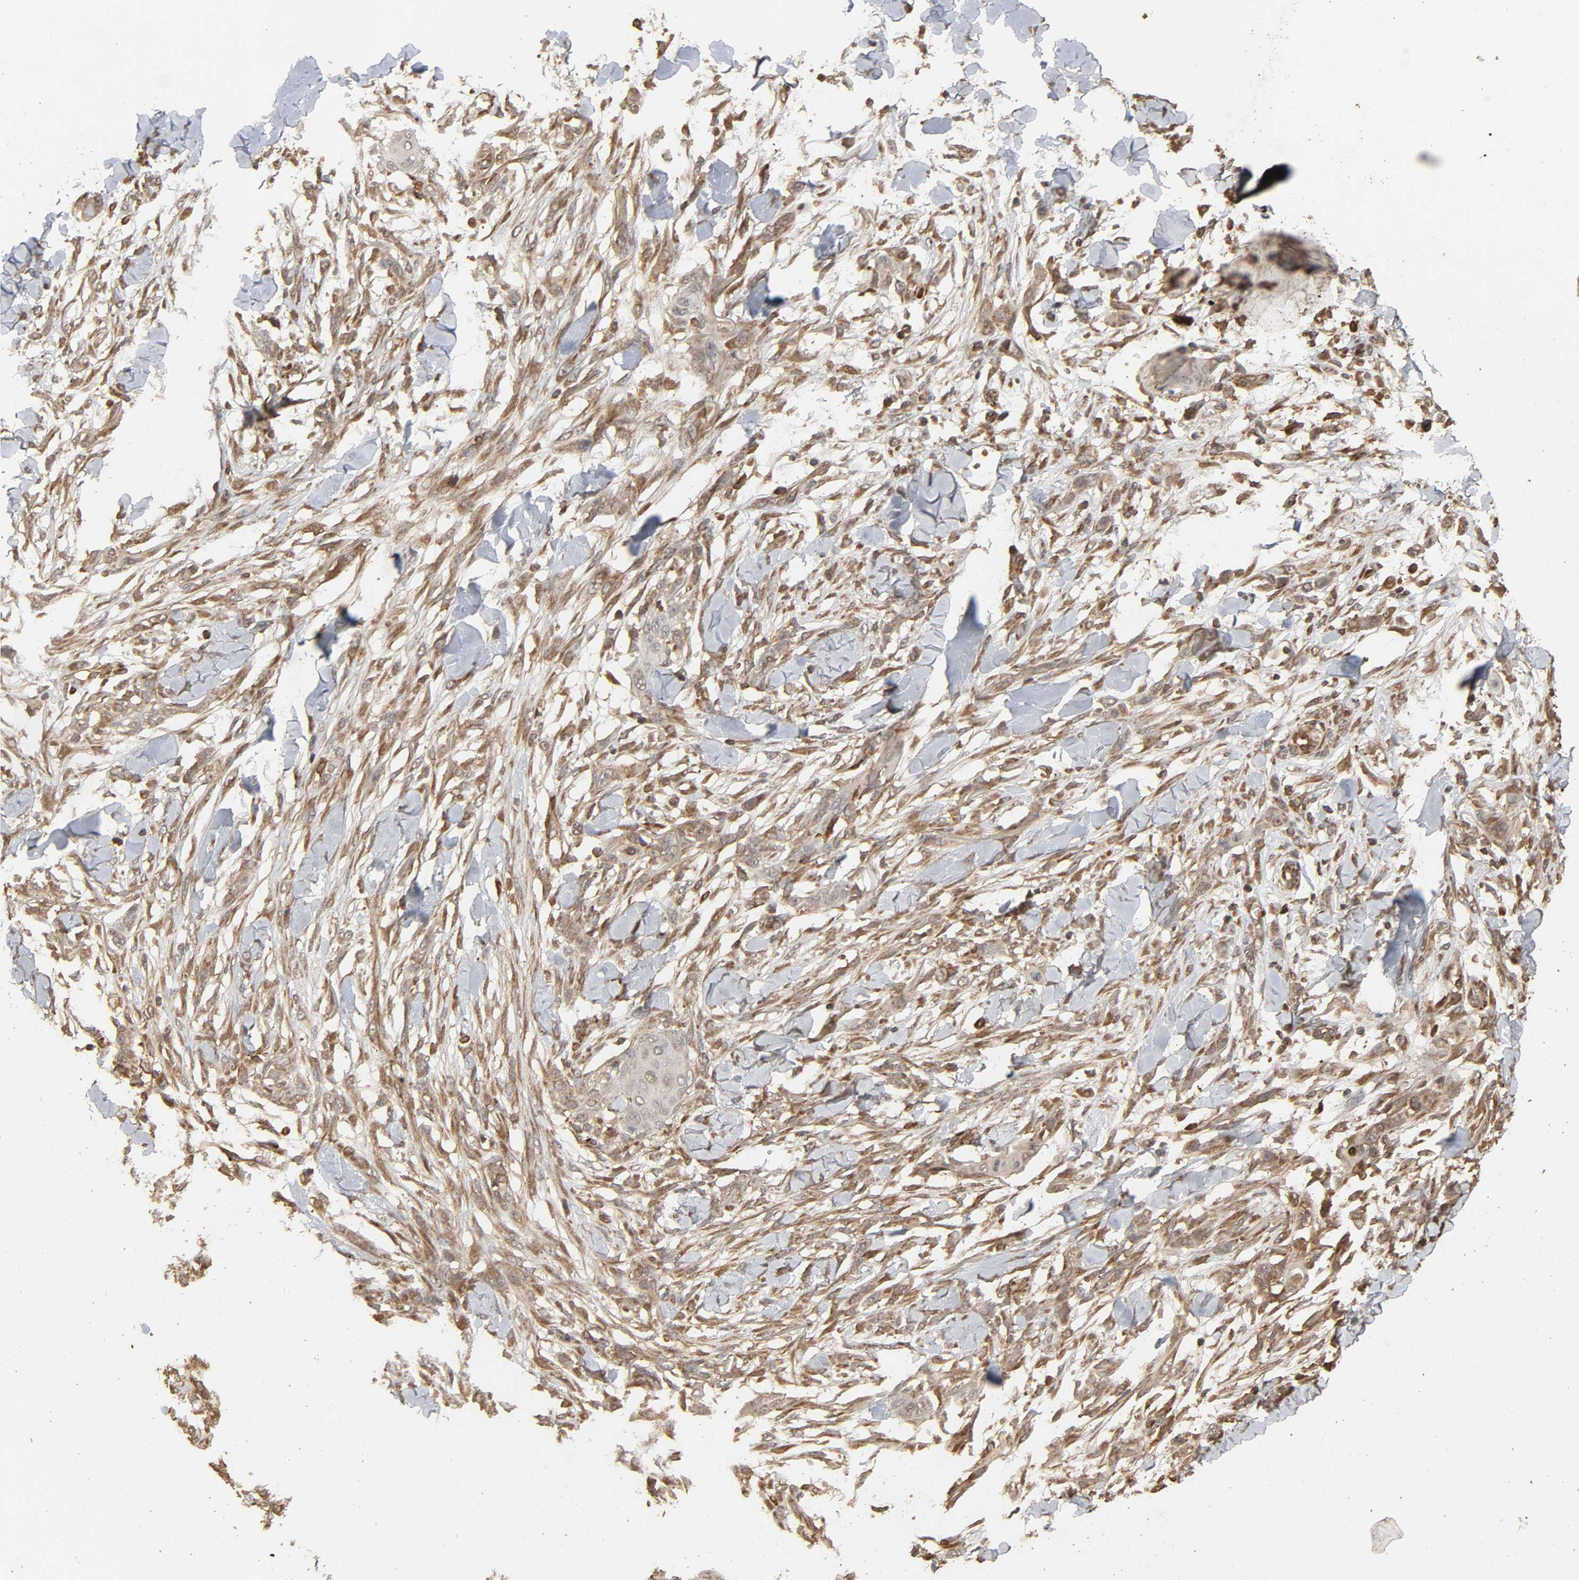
{"staining": {"intensity": "weak", "quantity": "25%-75%", "location": "cytoplasmic/membranous"}, "tissue": "skin cancer", "cell_type": "Tumor cells", "image_type": "cancer", "snomed": [{"axis": "morphology", "description": "Normal tissue, NOS"}, {"axis": "morphology", "description": "Squamous cell carcinoma, NOS"}, {"axis": "topography", "description": "Skin"}], "caption": "Protein expression analysis of squamous cell carcinoma (skin) reveals weak cytoplasmic/membranous staining in about 25%-75% of tumor cells. The staining is performed using DAB (3,3'-diaminobenzidine) brown chromogen to label protein expression. The nuclei are counter-stained blue using hematoxylin.", "gene": "RPS6KA6", "patient": {"sex": "female", "age": 59}}